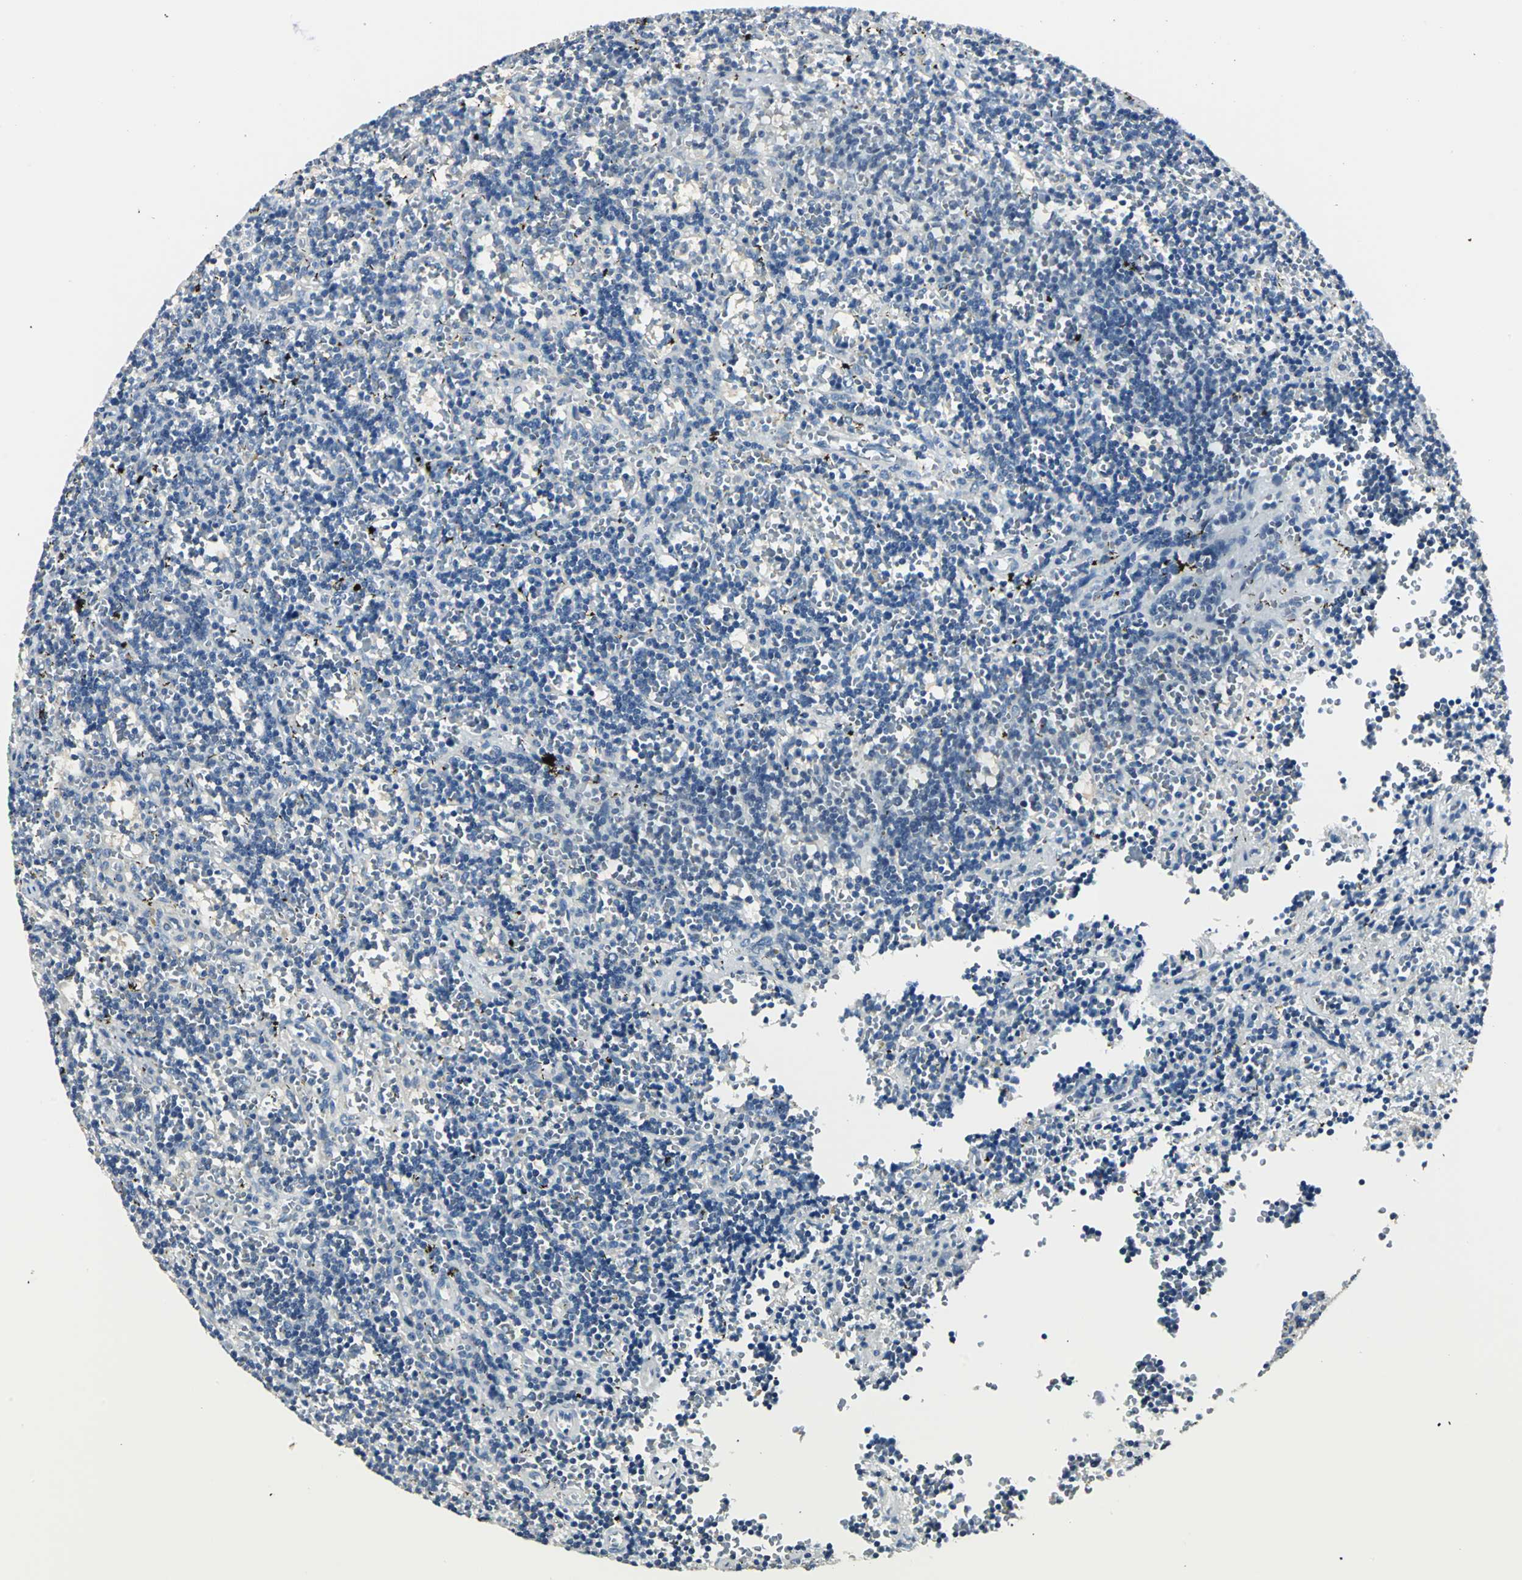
{"staining": {"intensity": "negative", "quantity": "none", "location": "none"}, "tissue": "lymphoma", "cell_type": "Tumor cells", "image_type": "cancer", "snomed": [{"axis": "morphology", "description": "Malignant lymphoma, non-Hodgkin's type, Low grade"}, {"axis": "topography", "description": "Spleen"}], "caption": "The immunohistochemistry photomicrograph has no significant expression in tumor cells of low-grade malignant lymphoma, non-Hodgkin's type tissue.", "gene": "B3GNT2", "patient": {"sex": "male", "age": 60}}